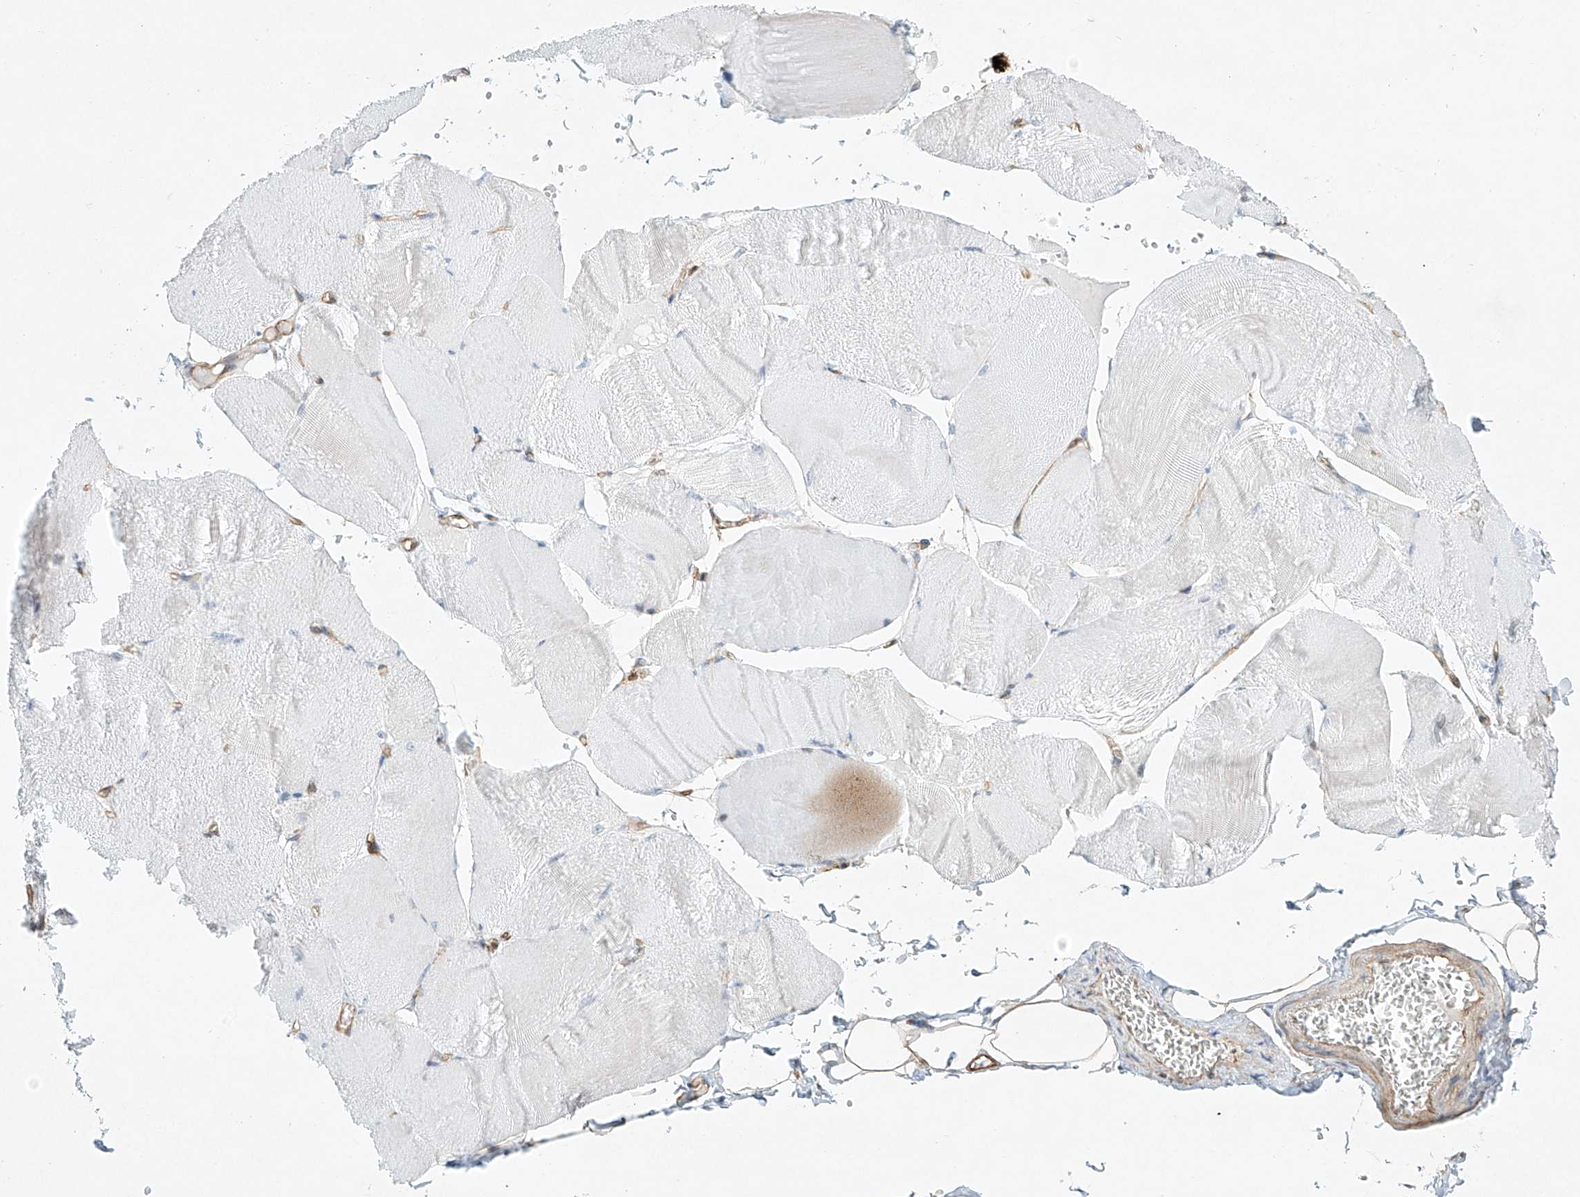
{"staining": {"intensity": "weak", "quantity": "<25%", "location": "cytoplasmic/membranous"}, "tissue": "skeletal muscle", "cell_type": "Myocytes", "image_type": "normal", "snomed": [{"axis": "morphology", "description": "Normal tissue, NOS"}, {"axis": "morphology", "description": "Basal cell carcinoma"}, {"axis": "topography", "description": "Skeletal muscle"}], "caption": "Immunohistochemistry image of unremarkable skeletal muscle stained for a protein (brown), which reveals no expression in myocytes.", "gene": "REEP2", "patient": {"sex": "female", "age": 64}}